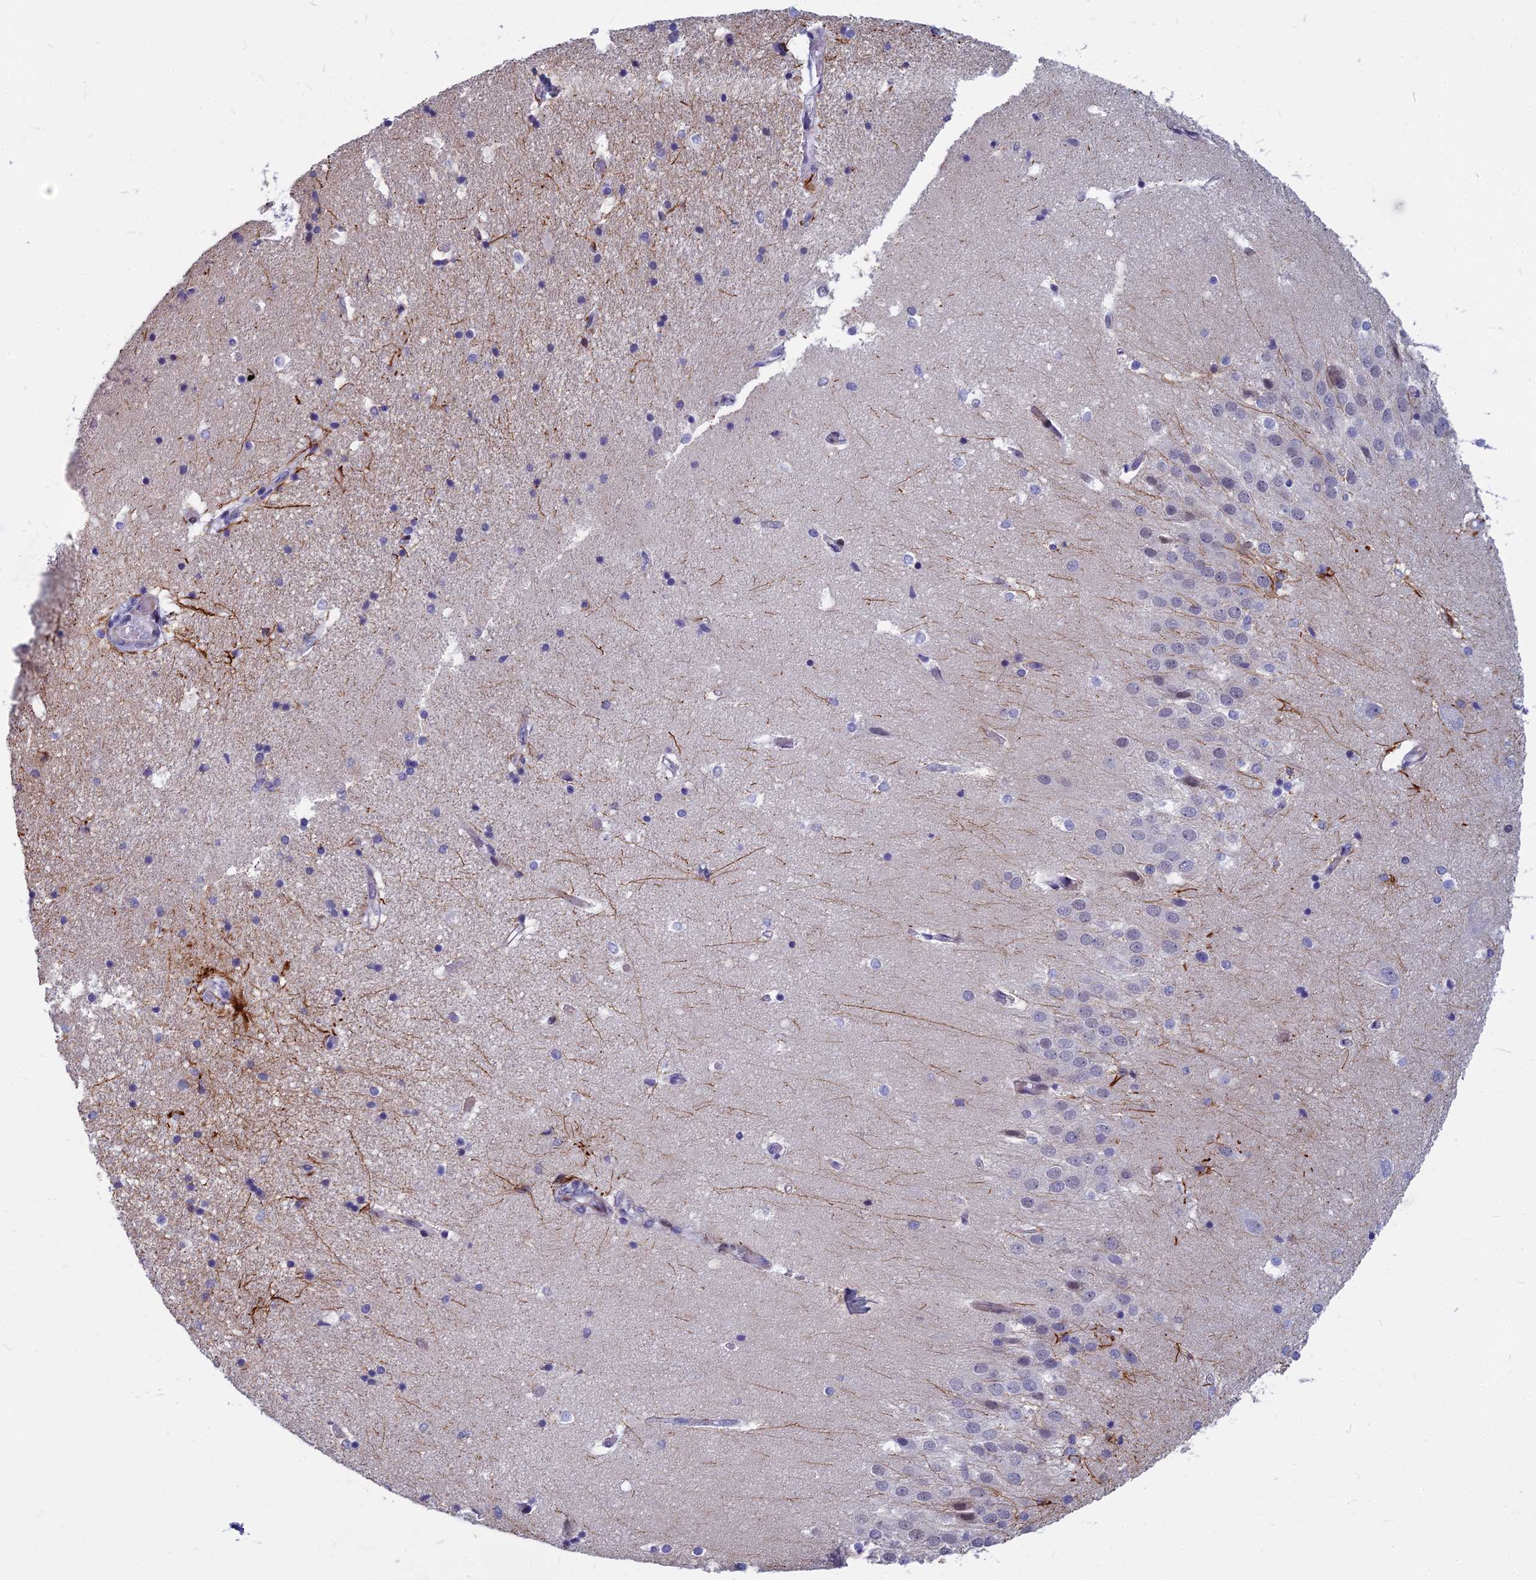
{"staining": {"intensity": "negative", "quantity": "none", "location": "none"}, "tissue": "hippocampus", "cell_type": "Glial cells", "image_type": "normal", "snomed": [{"axis": "morphology", "description": "Normal tissue, NOS"}, {"axis": "topography", "description": "Hippocampus"}], "caption": "This is an IHC histopathology image of benign hippocampus. There is no staining in glial cells.", "gene": "MYBPC2", "patient": {"sex": "female", "age": 52}}